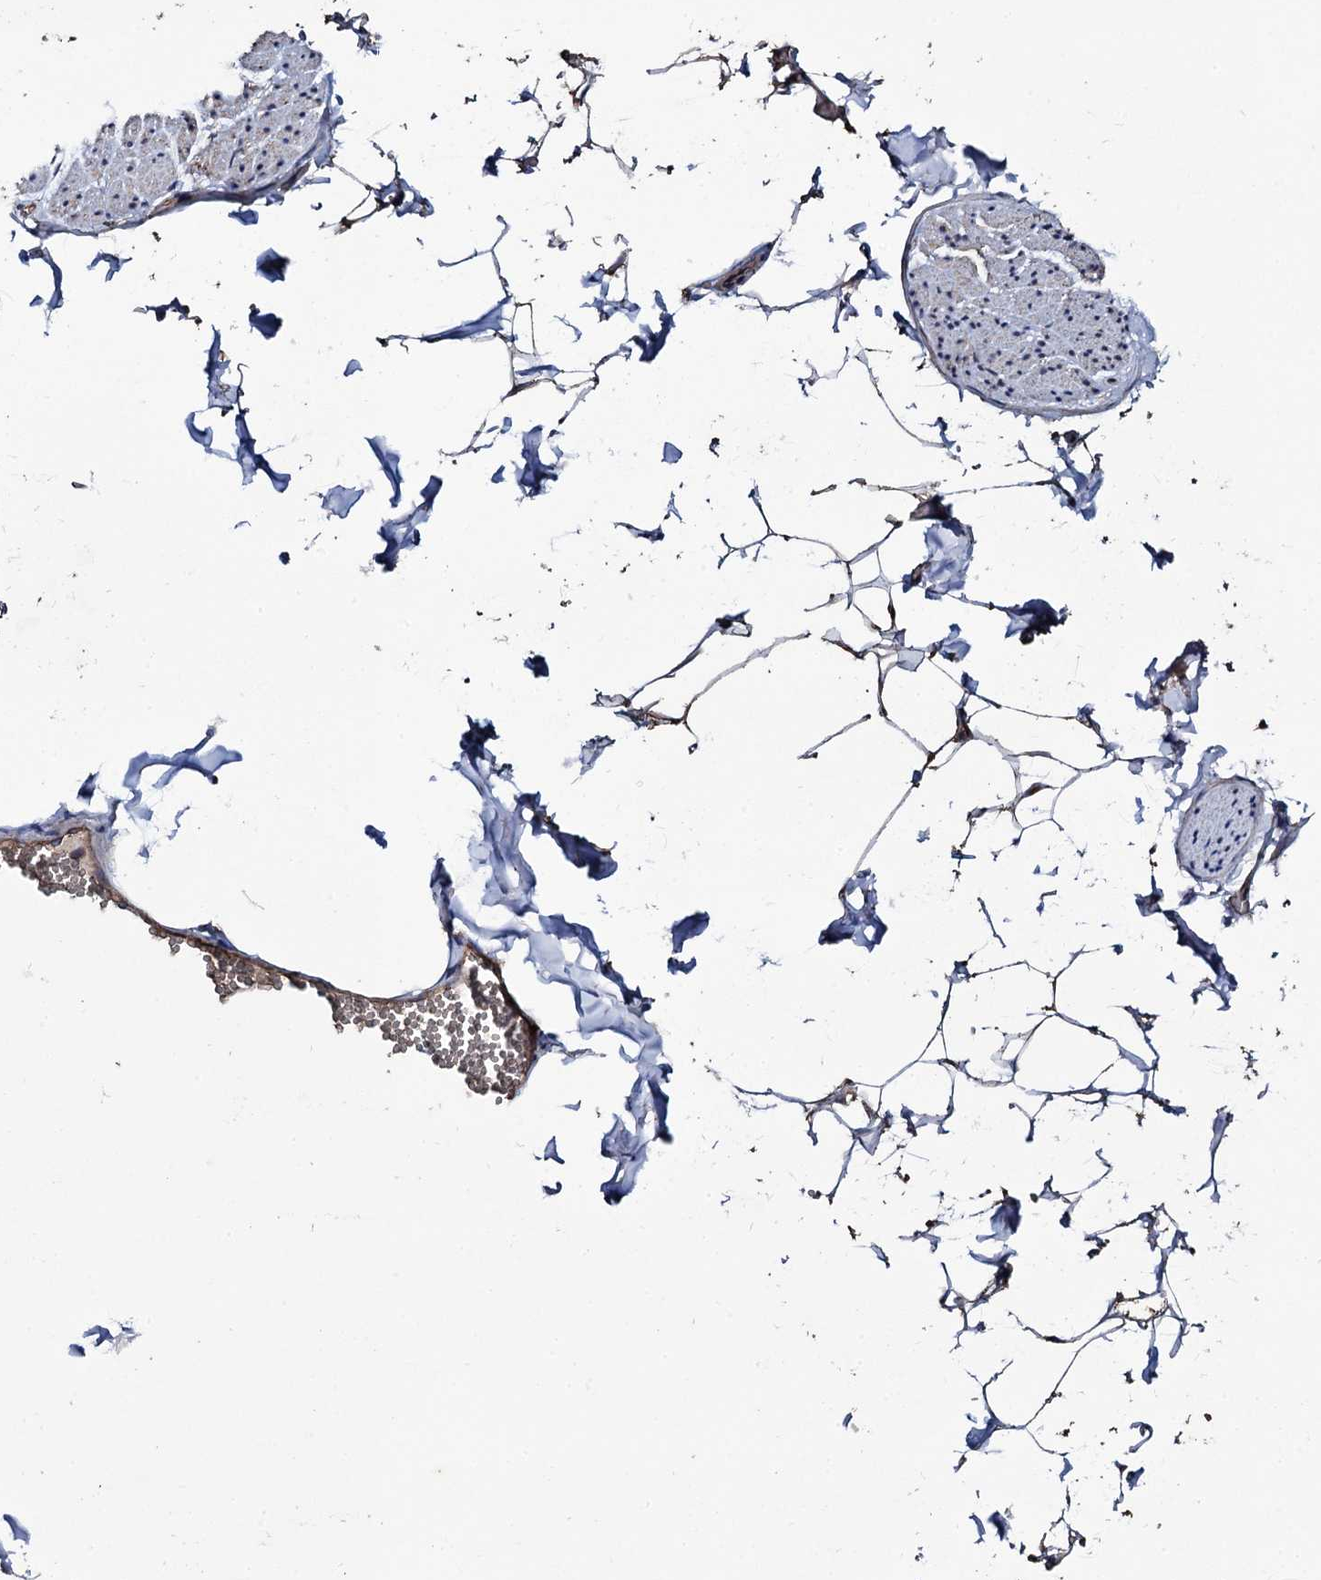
{"staining": {"intensity": "moderate", "quantity": ">75%", "location": "cytoplasmic/membranous"}, "tissue": "adipose tissue", "cell_type": "Adipocytes", "image_type": "normal", "snomed": [{"axis": "morphology", "description": "Normal tissue, NOS"}, {"axis": "topography", "description": "Gallbladder"}, {"axis": "topography", "description": "Peripheral nerve tissue"}], "caption": "Immunohistochemistry (IHC) micrograph of benign adipose tissue: human adipose tissue stained using immunohistochemistry reveals medium levels of moderate protein expression localized specifically in the cytoplasmic/membranous of adipocytes, appearing as a cytoplasmic/membranous brown color.", "gene": "TTC23", "patient": {"sex": "male", "age": 38}}